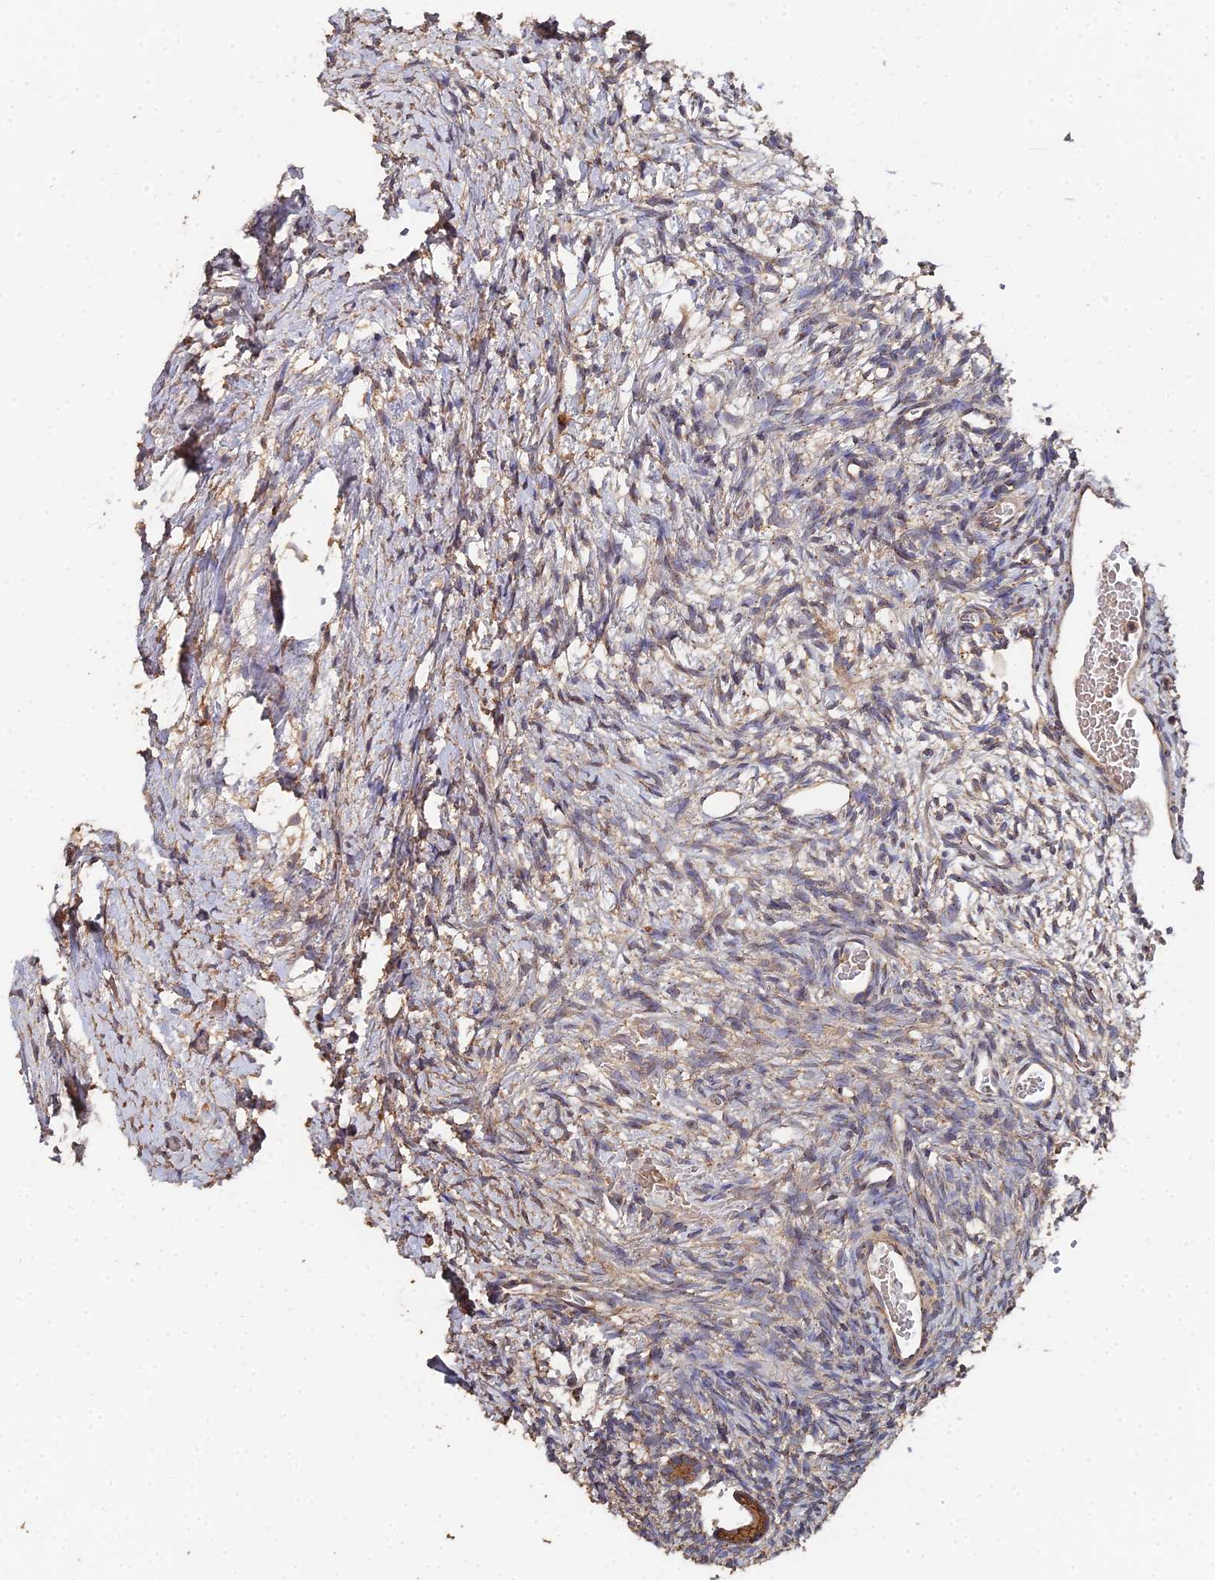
{"staining": {"intensity": "moderate", "quantity": ">75%", "location": "cytoplasmic/membranous"}, "tissue": "ovary", "cell_type": "Follicle cells", "image_type": "normal", "snomed": [{"axis": "morphology", "description": "Normal tissue, NOS"}, {"axis": "topography", "description": "Ovary"}], "caption": "A high-resolution image shows IHC staining of normal ovary, which demonstrates moderate cytoplasmic/membranous positivity in approximately >75% of follicle cells. (brown staining indicates protein expression, while blue staining denotes nuclei).", "gene": "SPANXN4", "patient": {"sex": "female", "age": 39}}